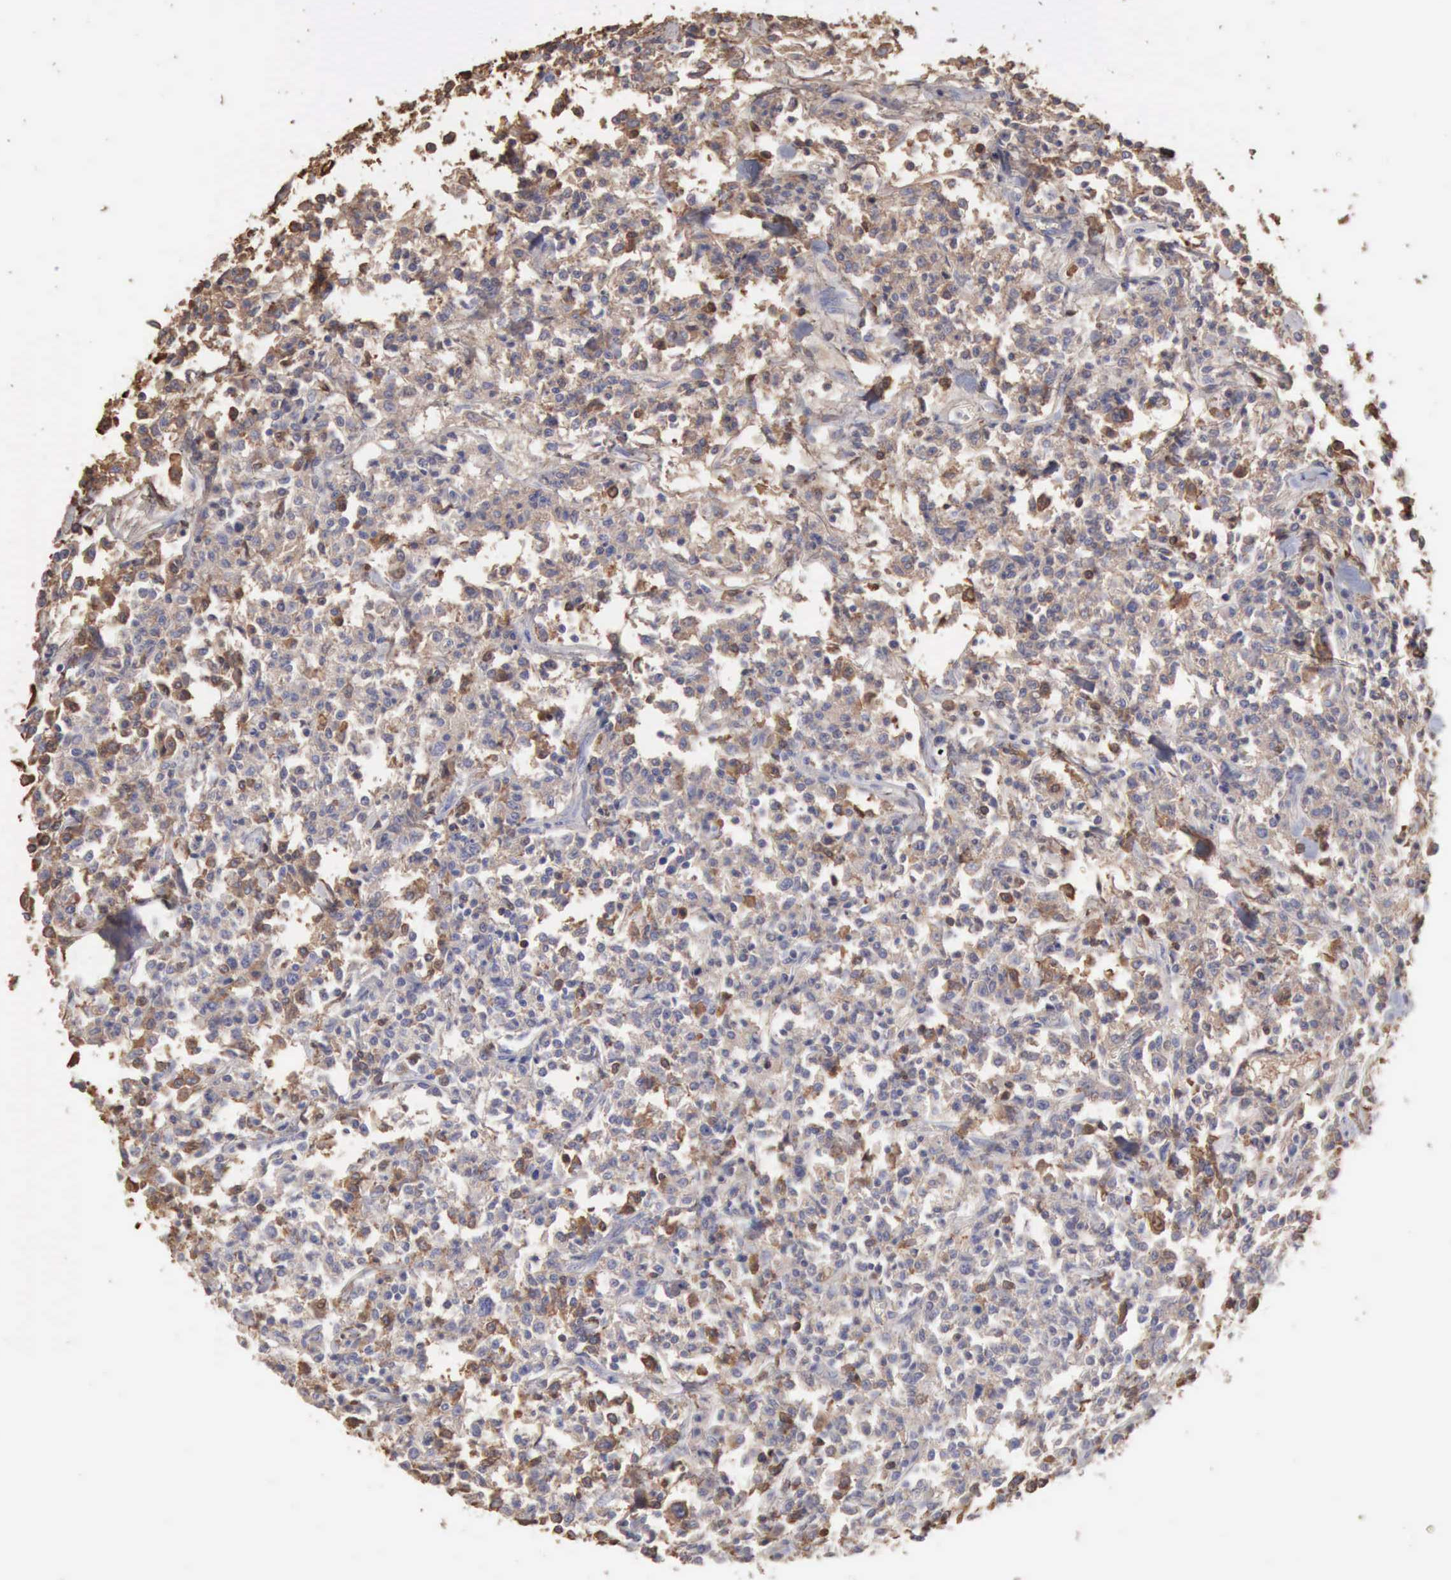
{"staining": {"intensity": "moderate", "quantity": "<25%", "location": "cytoplasmic/membranous"}, "tissue": "lymphoma", "cell_type": "Tumor cells", "image_type": "cancer", "snomed": [{"axis": "morphology", "description": "Malignant lymphoma, non-Hodgkin's type, Low grade"}, {"axis": "topography", "description": "Small intestine"}], "caption": "A micrograph of human lymphoma stained for a protein reveals moderate cytoplasmic/membranous brown staining in tumor cells.", "gene": "SERPINA1", "patient": {"sex": "female", "age": 59}}